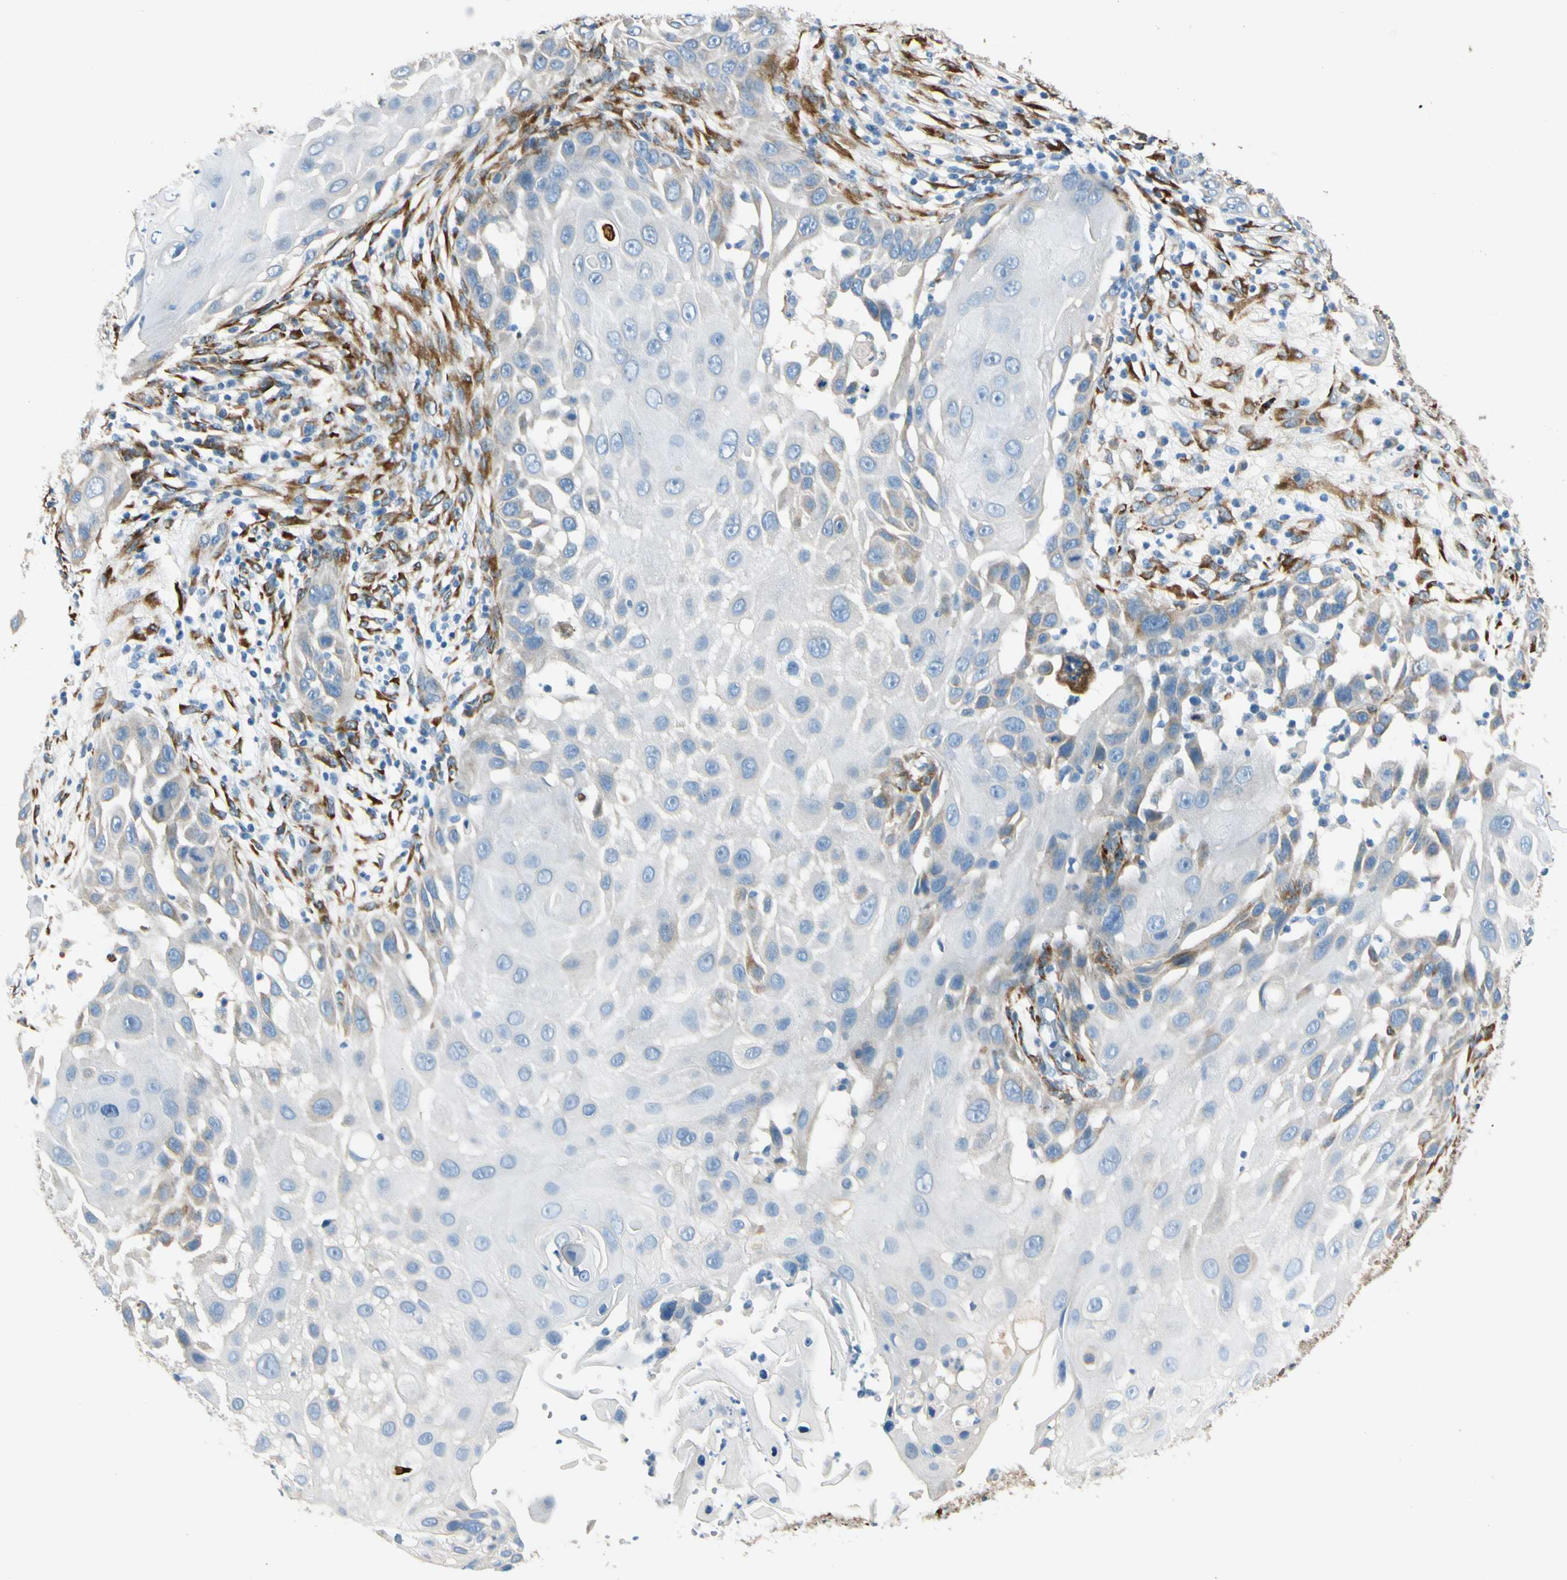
{"staining": {"intensity": "weak", "quantity": "<25%", "location": "cytoplasmic/membranous"}, "tissue": "skin cancer", "cell_type": "Tumor cells", "image_type": "cancer", "snomed": [{"axis": "morphology", "description": "Squamous cell carcinoma, NOS"}, {"axis": "topography", "description": "Skin"}], "caption": "The IHC histopathology image has no significant staining in tumor cells of skin cancer (squamous cell carcinoma) tissue.", "gene": "FKBP7", "patient": {"sex": "female", "age": 44}}